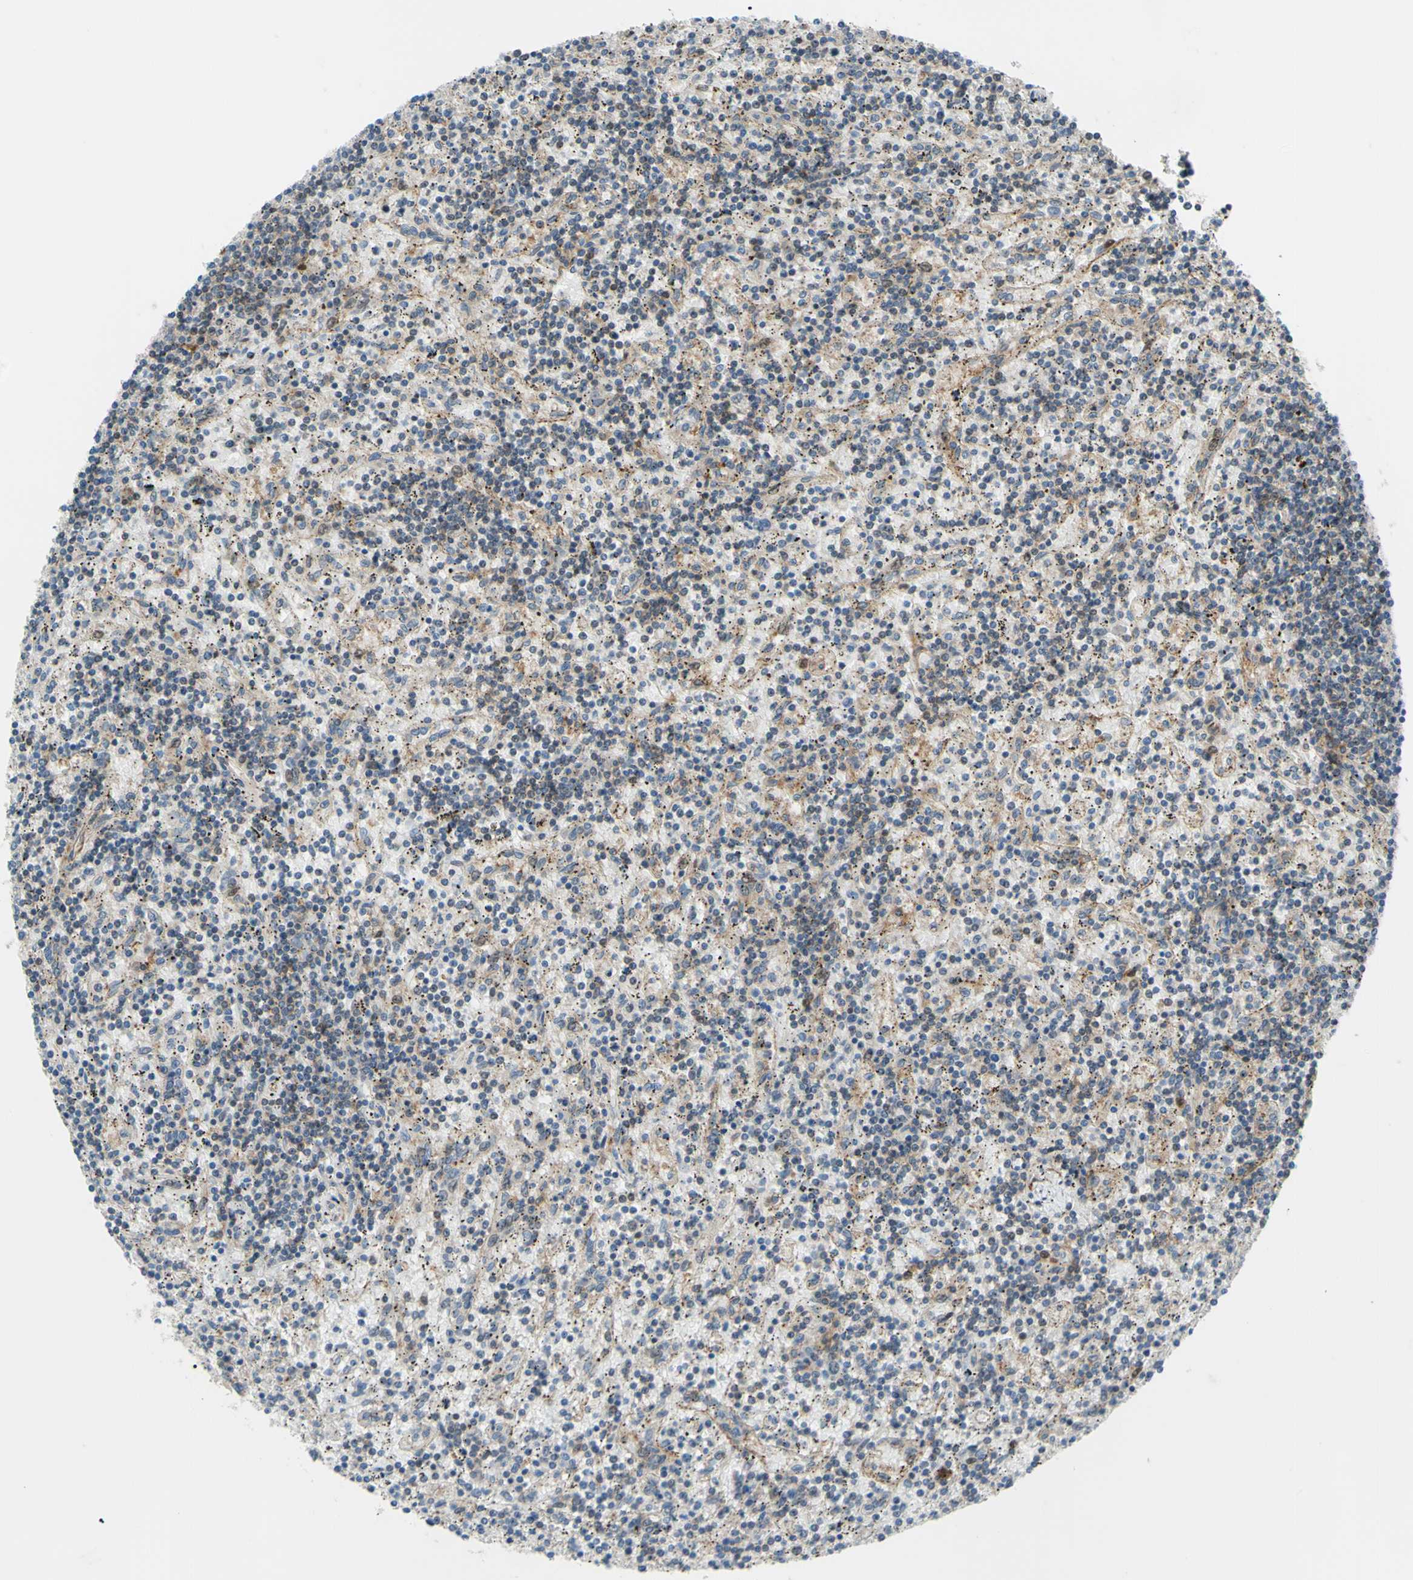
{"staining": {"intensity": "negative", "quantity": "none", "location": "none"}, "tissue": "lymphoma", "cell_type": "Tumor cells", "image_type": "cancer", "snomed": [{"axis": "morphology", "description": "Malignant lymphoma, non-Hodgkin's type, Low grade"}, {"axis": "topography", "description": "Spleen"}], "caption": "This photomicrograph is of malignant lymphoma, non-Hodgkin's type (low-grade) stained with immunohistochemistry (IHC) to label a protein in brown with the nuclei are counter-stained blue. There is no expression in tumor cells. (Brightfield microscopy of DAB (3,3'-diaminobenzidine) immunohistochemistry (IHC) at high magnification).", "gene": "PAK2", "patient": {"sex": "male", "age": 76}}